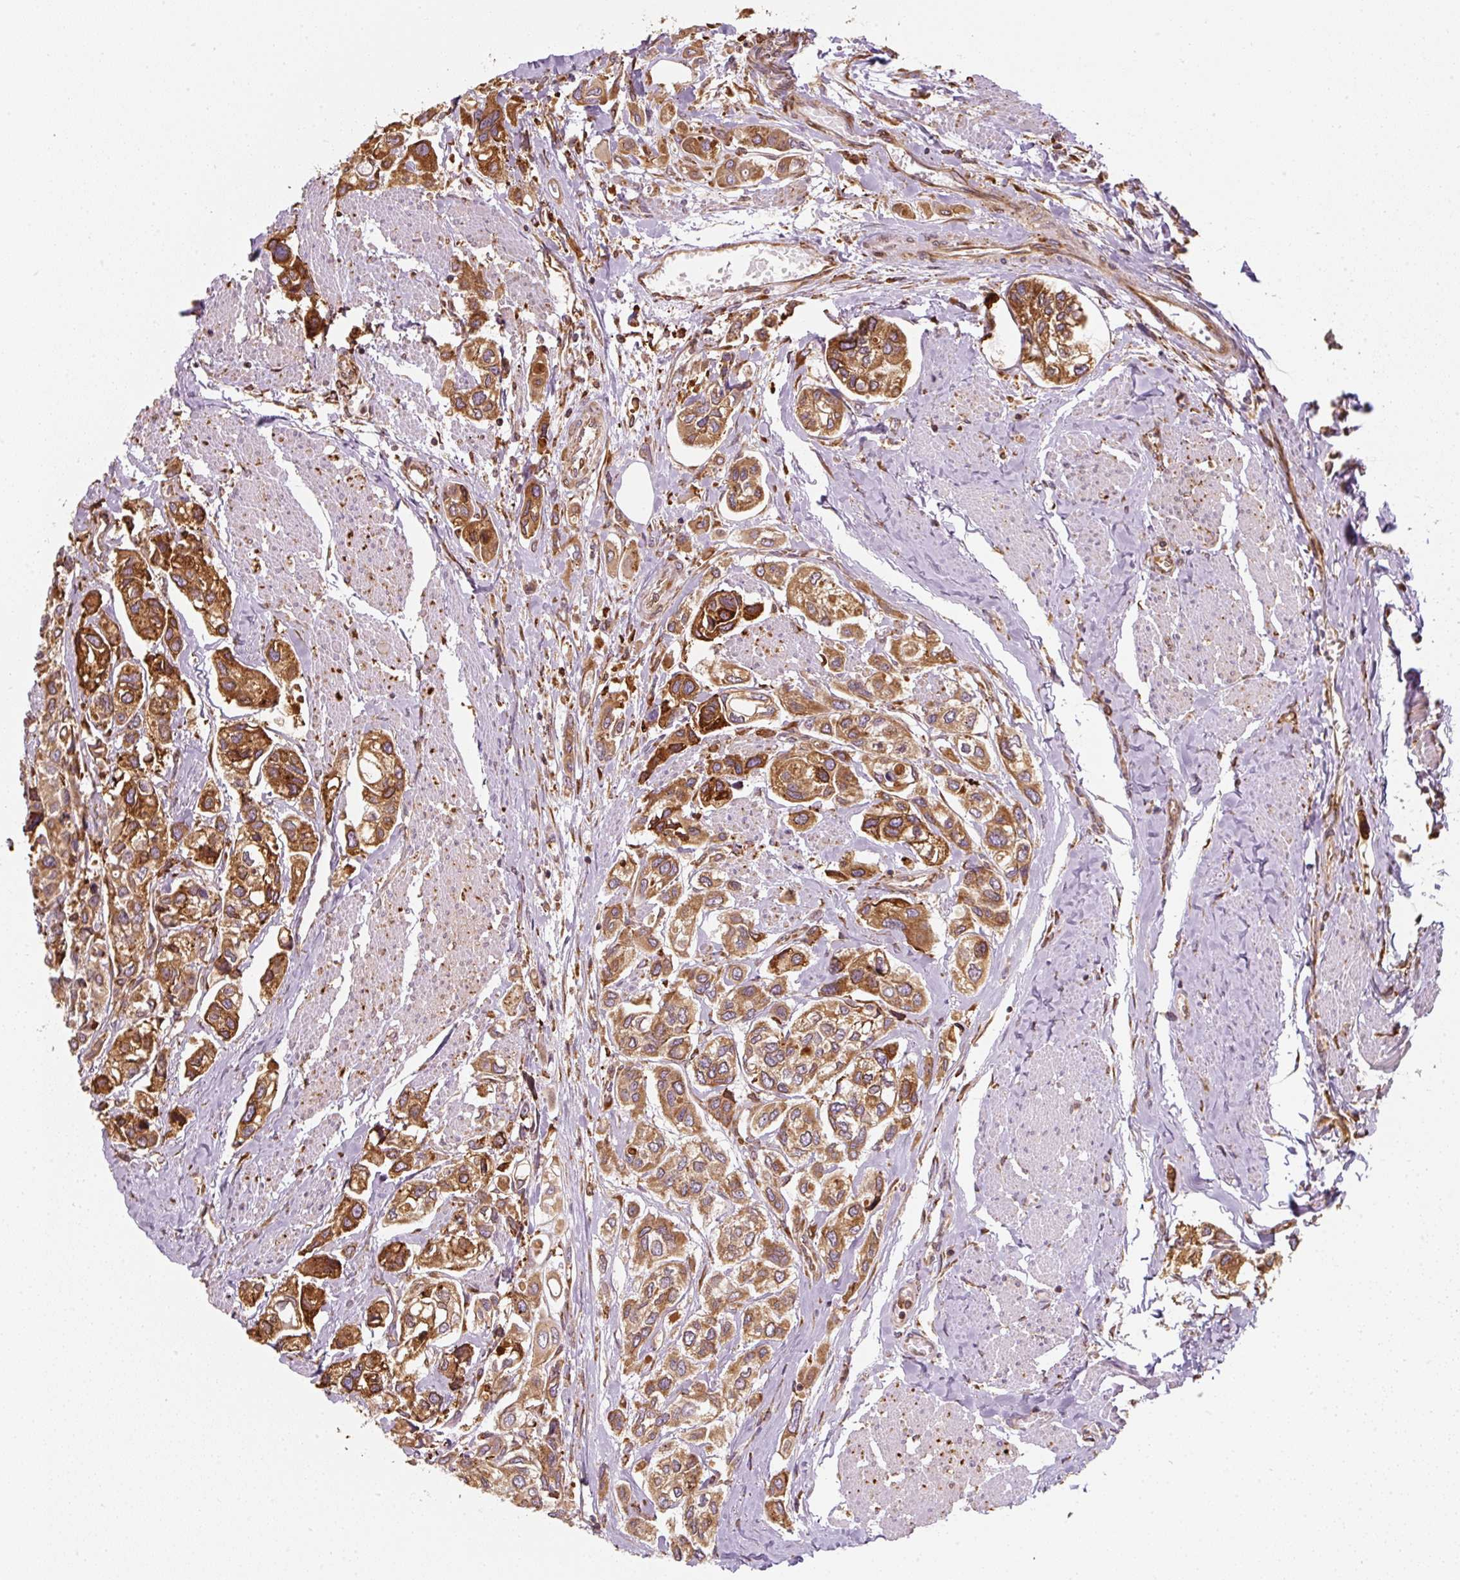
{"staining": {"intensity": "strong", "quantity": ">75%", "location": "cytoplasmic/membranous"}, "tissue": "urothelial cancer", "cell_type": "Tumor cells", "image_type": "cancer", "snomed": [{"axis": "morphology", "description": "Urothelial carcinoma, High grade"}, {"axis": "topography", "description": "Urinary bladder"}], "caption": "Tumor cells display strong cytoplasmic/membranous positivity in approximately >75% of cells in high-grade urothelial carcinoma.", "gene": "PRKCSH", "patient": {"sex": "male", "age": 67}}